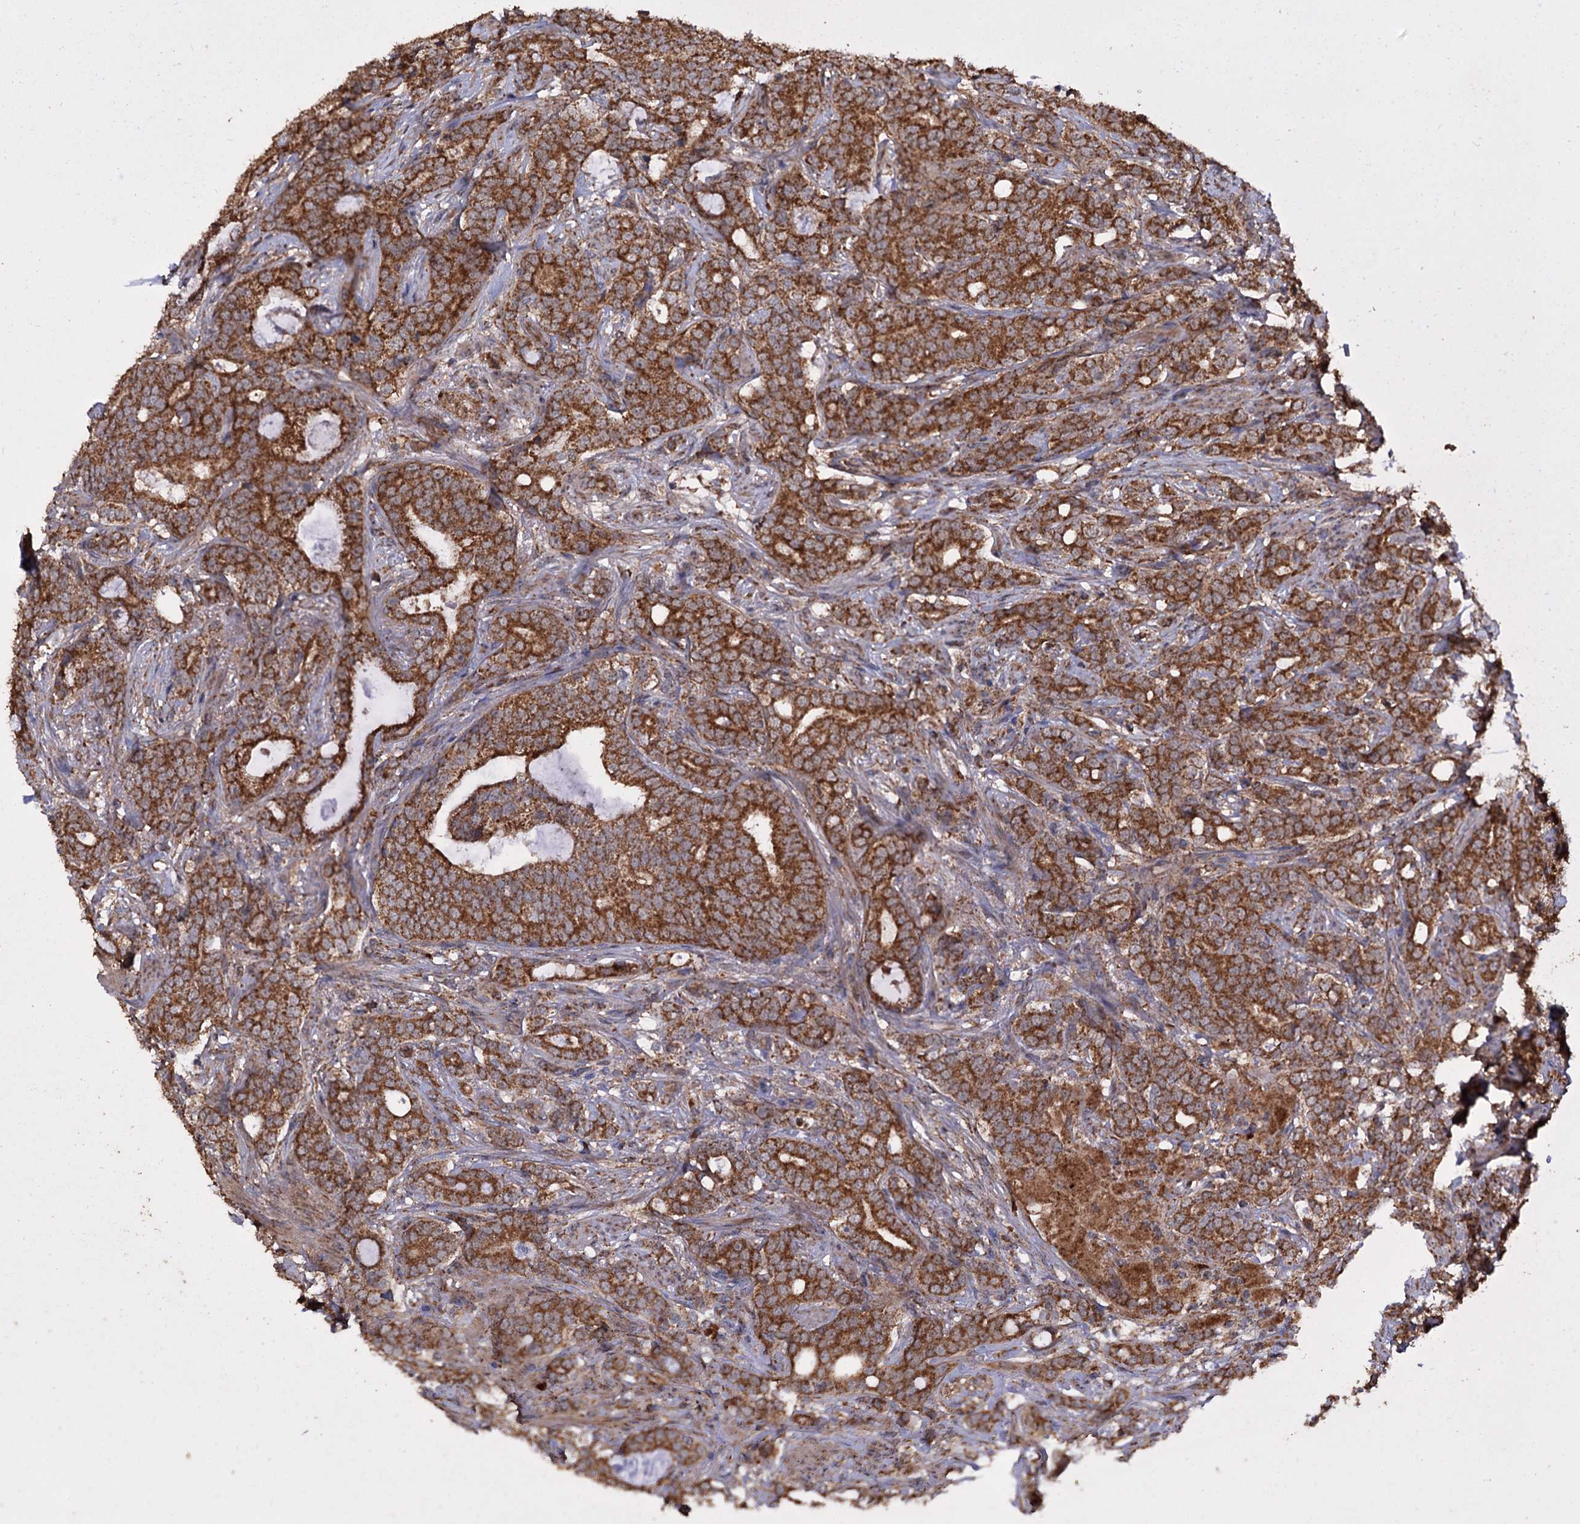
{"staining": {"intensity": "moderate", "quantity": ">75%", "location": "cytoplasmic/membranous"}, "tissue": "prostate cancer", "cell_type": "Tumor cells", "image_type": "cancer", "snomed": [{"axis": "morphology", "description": "Adenocarcinoma, Low grade"}, {"axis": "topography", "description": "Prostate"}], "caption": "A high-resolution image shows immunohistochemistry staining of low-grade adenocarcinoma (prostate), which exhibits moderate cytoplasmic/membranous expression in about >75% of tumor cells. The protein of interest is stained brown, and the nuclei are stained in blue (DAB (3,3'-diaminobenzidine) IHC with brightfield microscopy, high magnification).", "gene": "IPO4", "patient": {"sex": "male", "age": 71}}